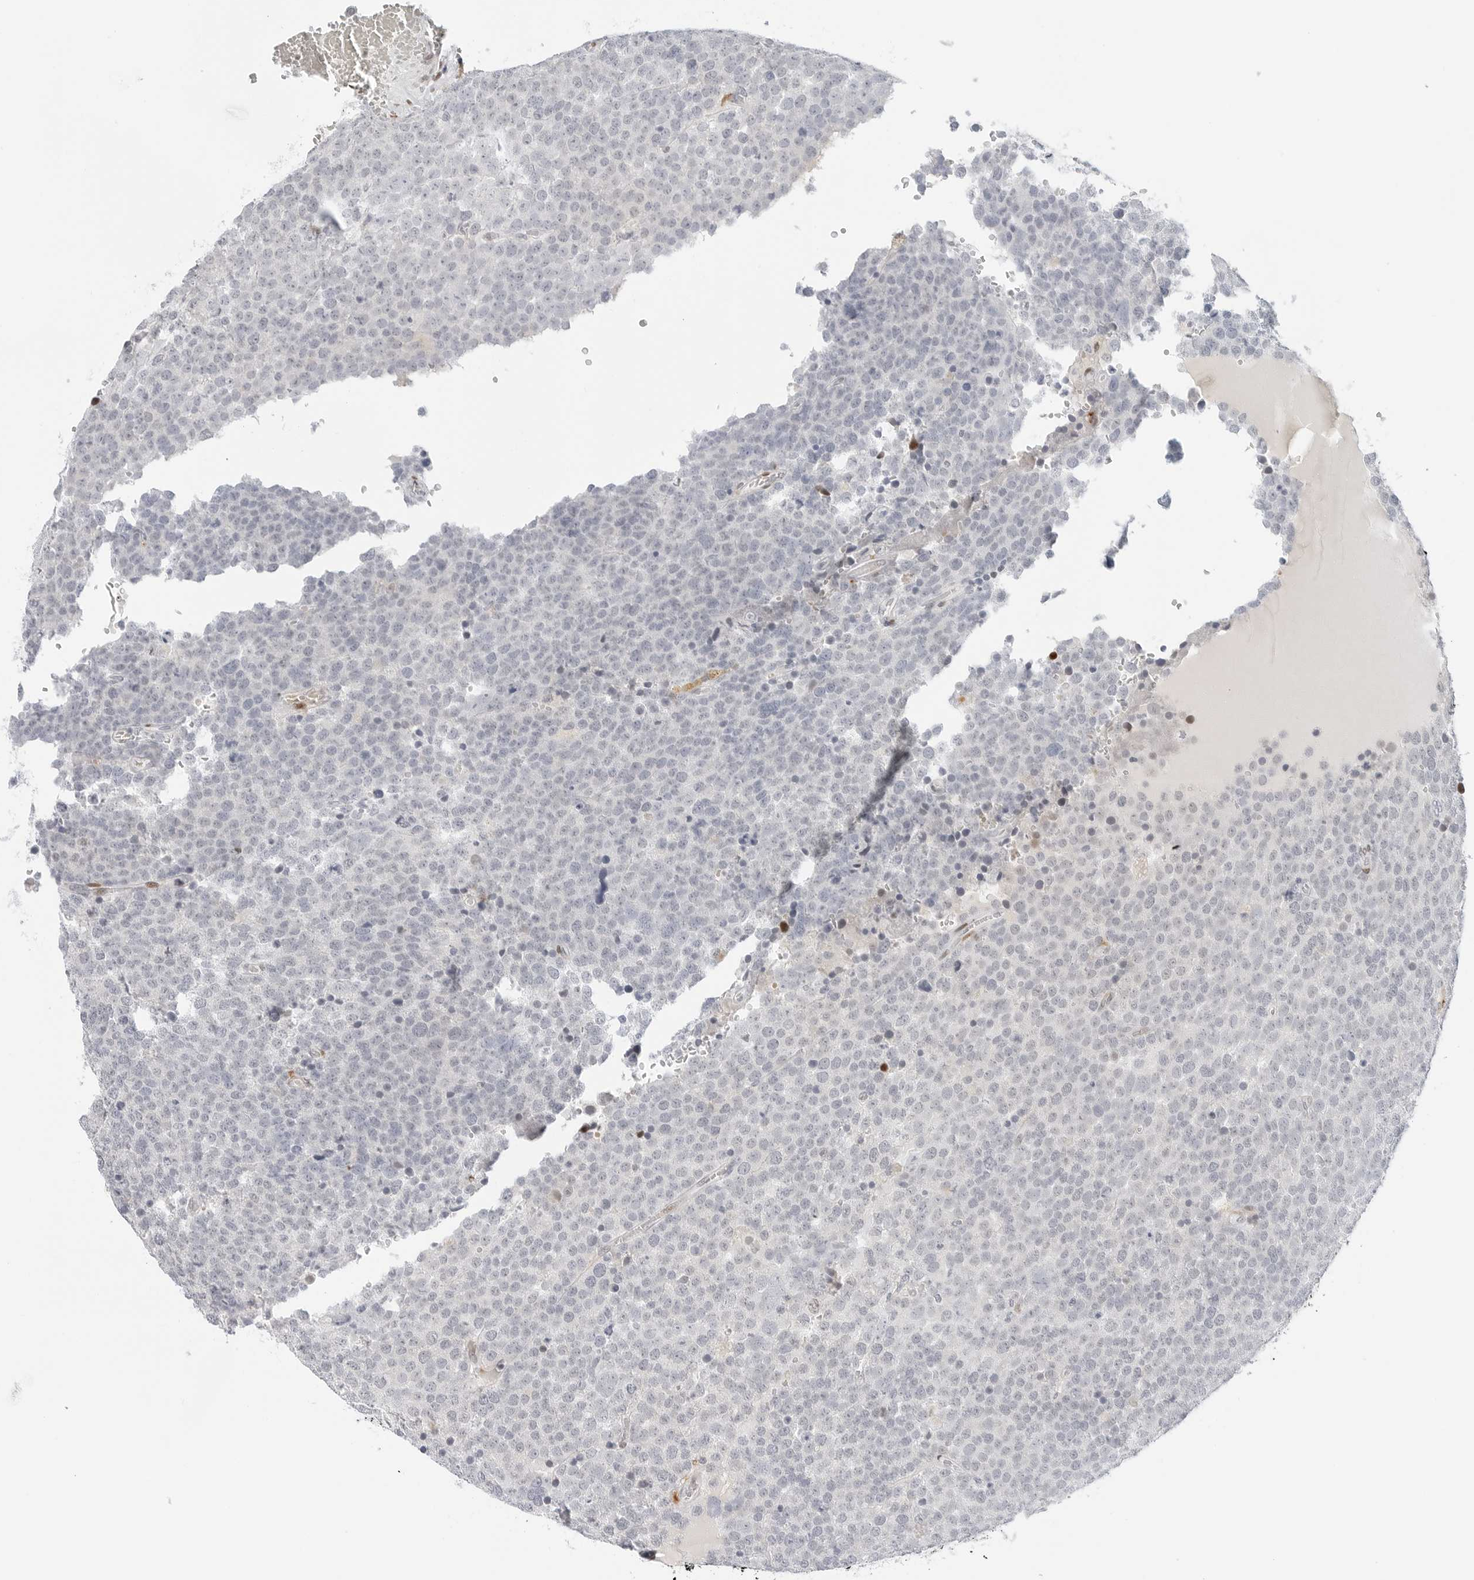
{"staining": {"intensity": "negative", "quantity": "none", "location": "none"}, "tissue": "testis cancer", "cell_type": "Tumor cells", "image_type": "cancer", "snomed": [{"axis": "morphology", "description": "Seminoma, NOS"}, {"axis": "topography", "description": "Testis"}], "caption": "Immunohistochemistry (IHC) of human testis cancer shows no staining in tumor cells.", "gene": "SPIDR", "patient": {"sex": "male", "age": 71}}